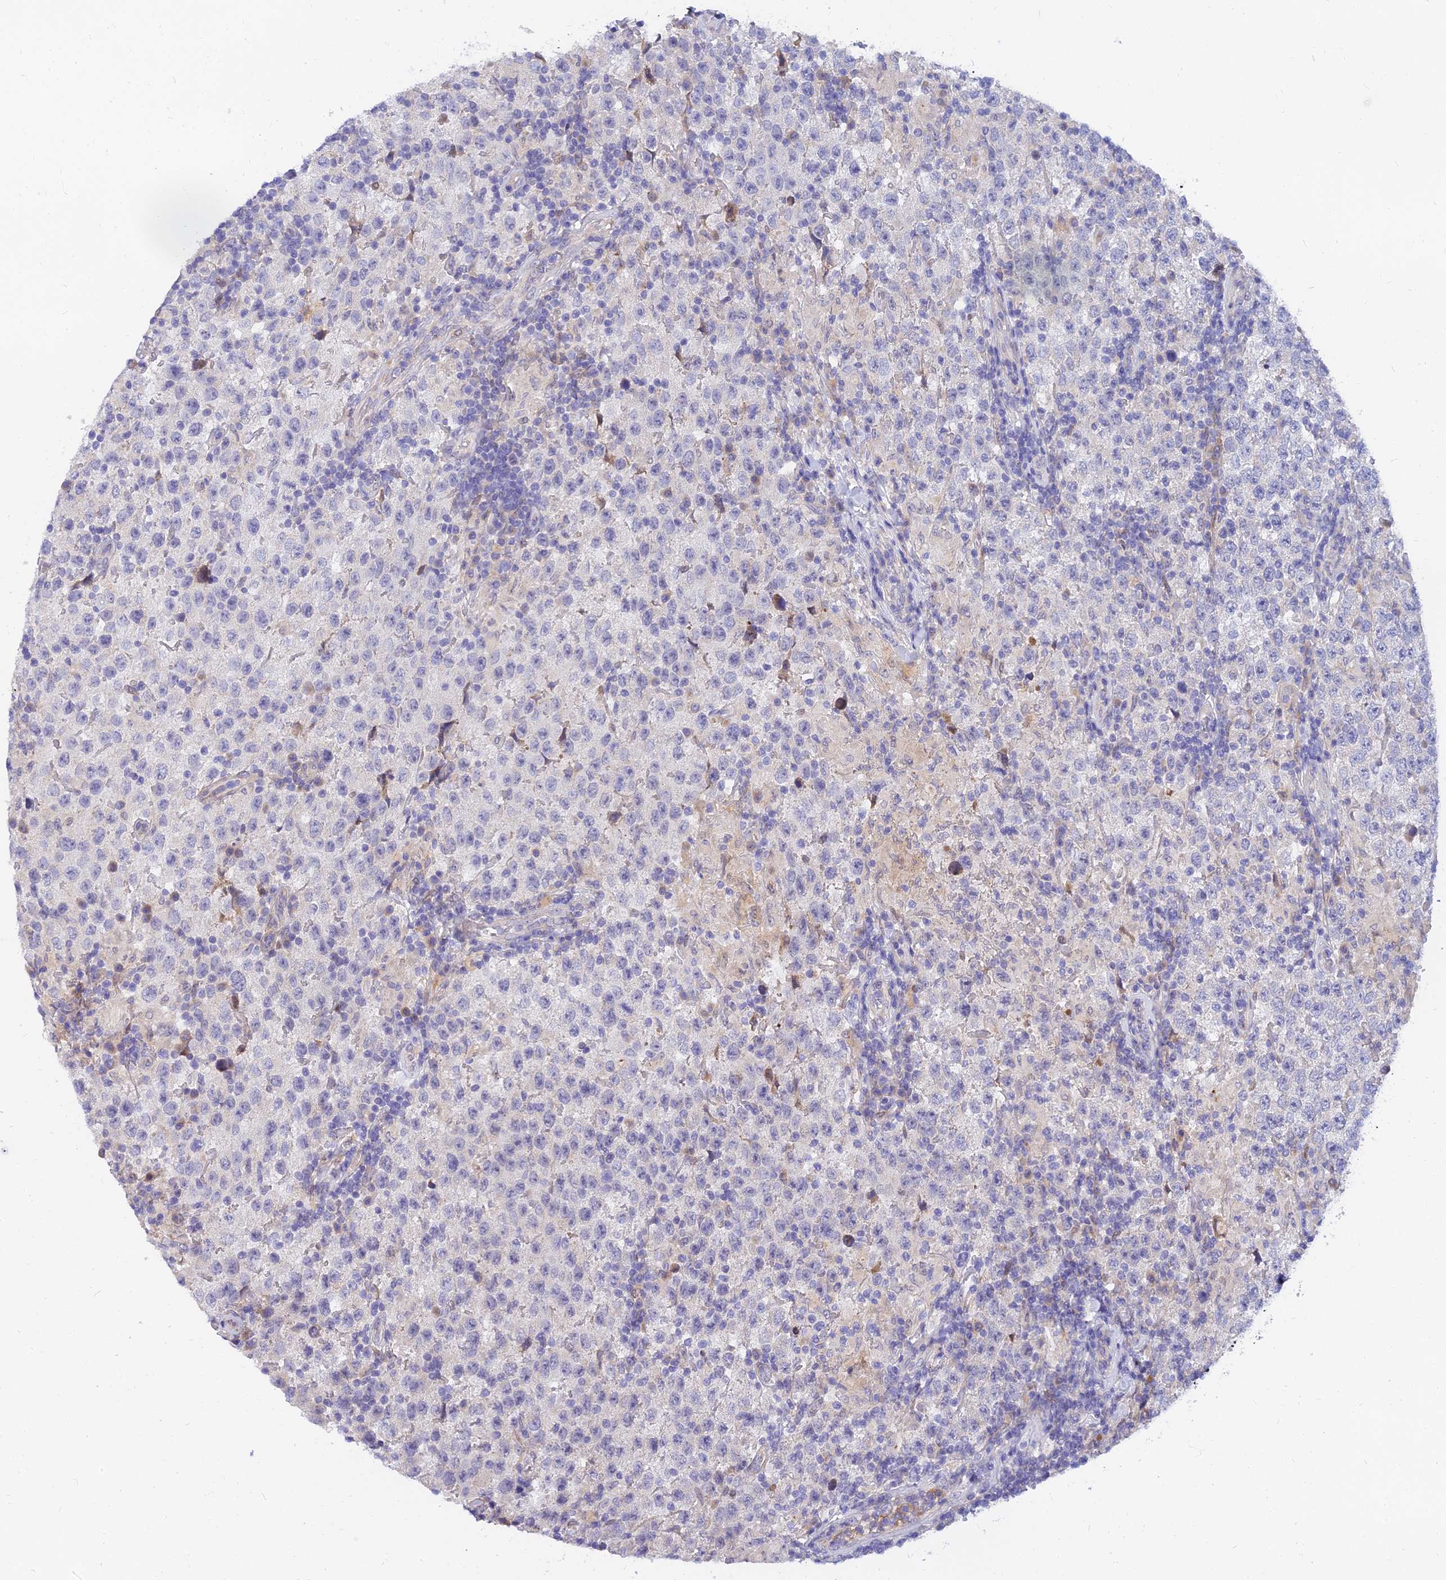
{"staining": {"intensity": "negative", "quantity": "none", "location": "none"}, "tissue": "testis cancer", "cell_type": "Tumor cells", "image_type": "cancer", "snomed": [{"axis": "morphology", "description": "Seminoma, NOS"}, {"axis": "morphology", "description": "Carcinoma, Embryonal, NOS"}, {"axis": "topography", "description": "Testis"}], "caption": "Immunohistochemical staining of human testis cancer demonstrates no significant expression in tumor cells.", "gene": "ANKS4B", "patient": {"sex": "male", "age": 41}}